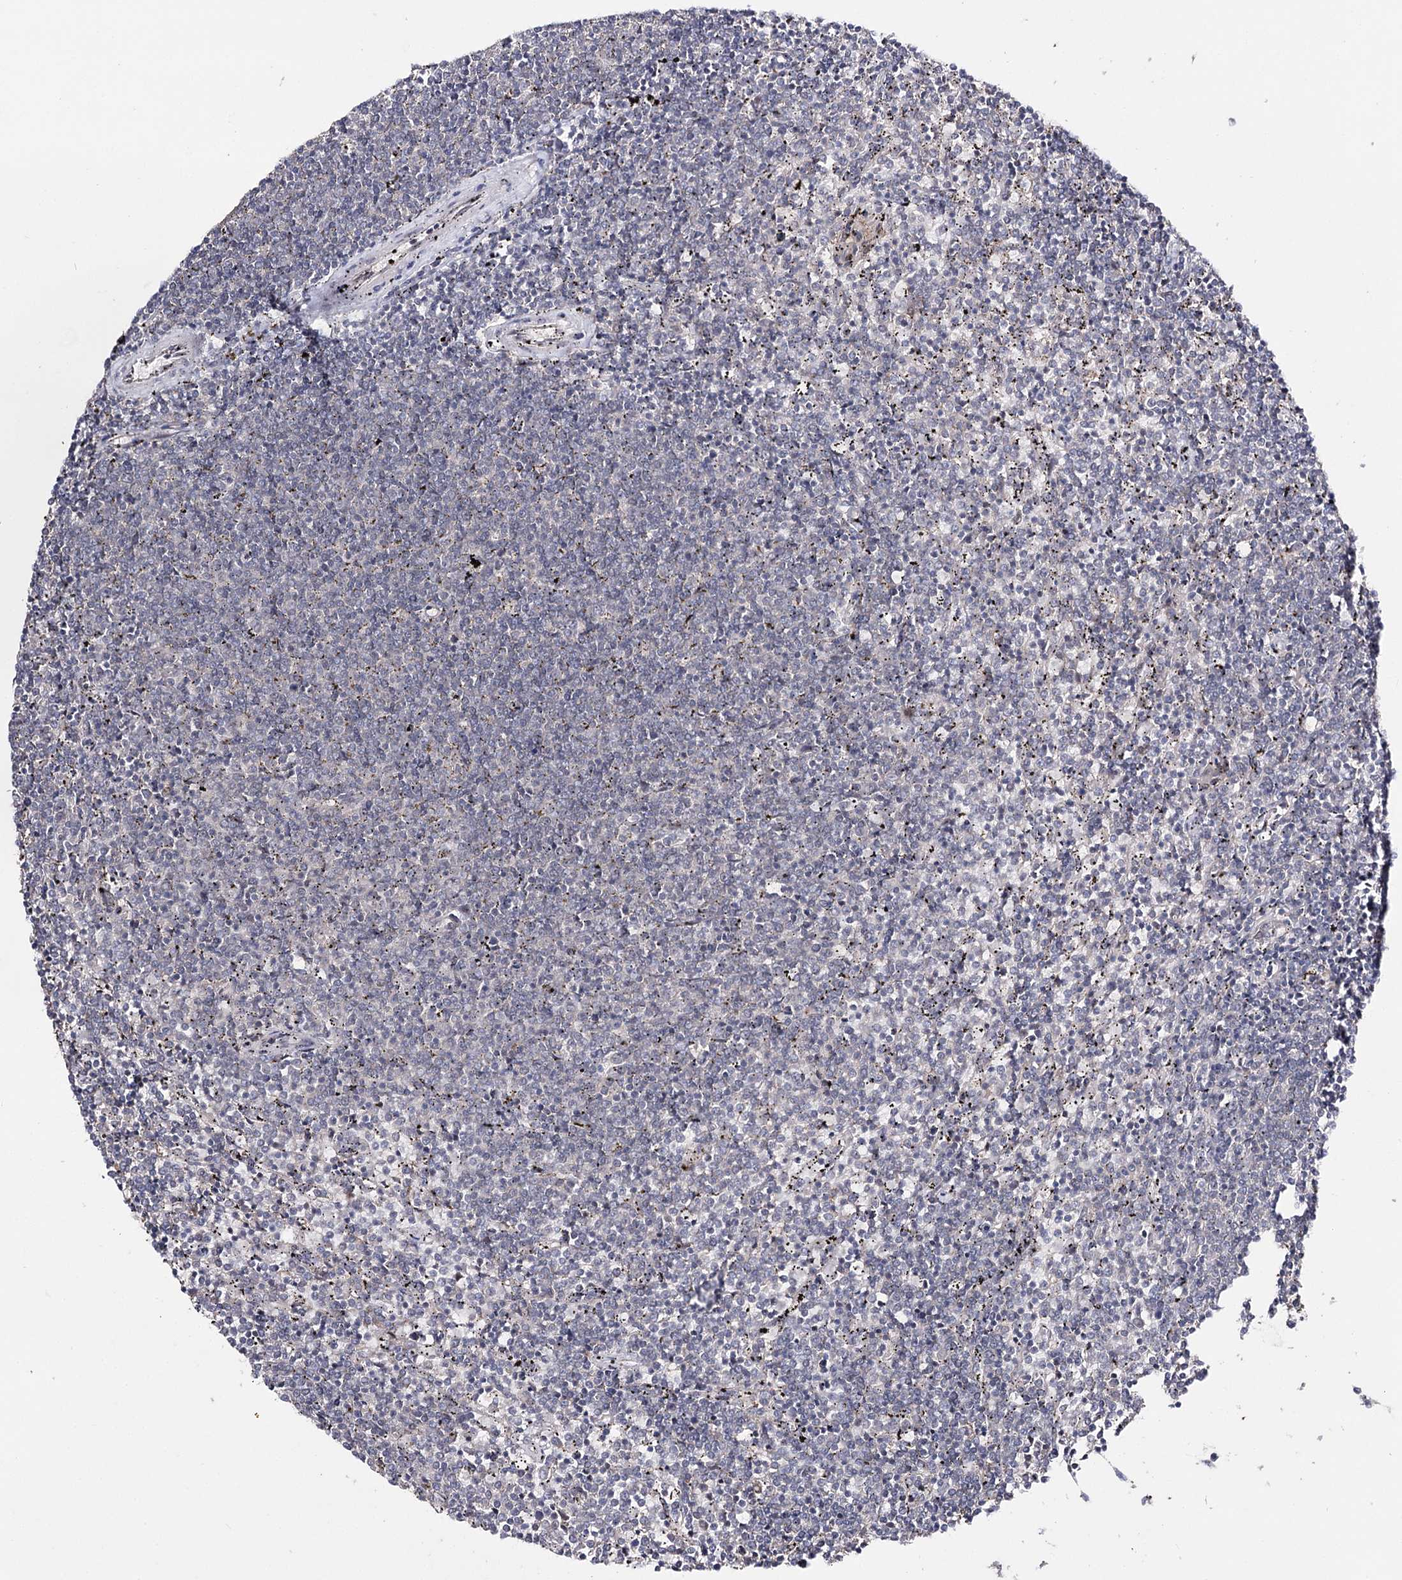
{"staining": {"intensity": "negative", "quantity": "none", "location": "none"}, "tissue": "lymphoma", "cell_type": "Tumor cells", "image_type": "cancer", "snomed": [{"axis": "morphology", "description": "Malignant lymphoma, non-Hodgkin's type, Low grade"}, {"axis": "topography", "description": "Spleen"}], "caption": "Tumor cells show no significant staining in lymphoma. Brightfield microscopy of IHC stained with DAB (brown) and hematoxylin (blue), captured at high magnification.", "gene": "HSD11B2", "patient": {"sex": "female", "age": 50}}